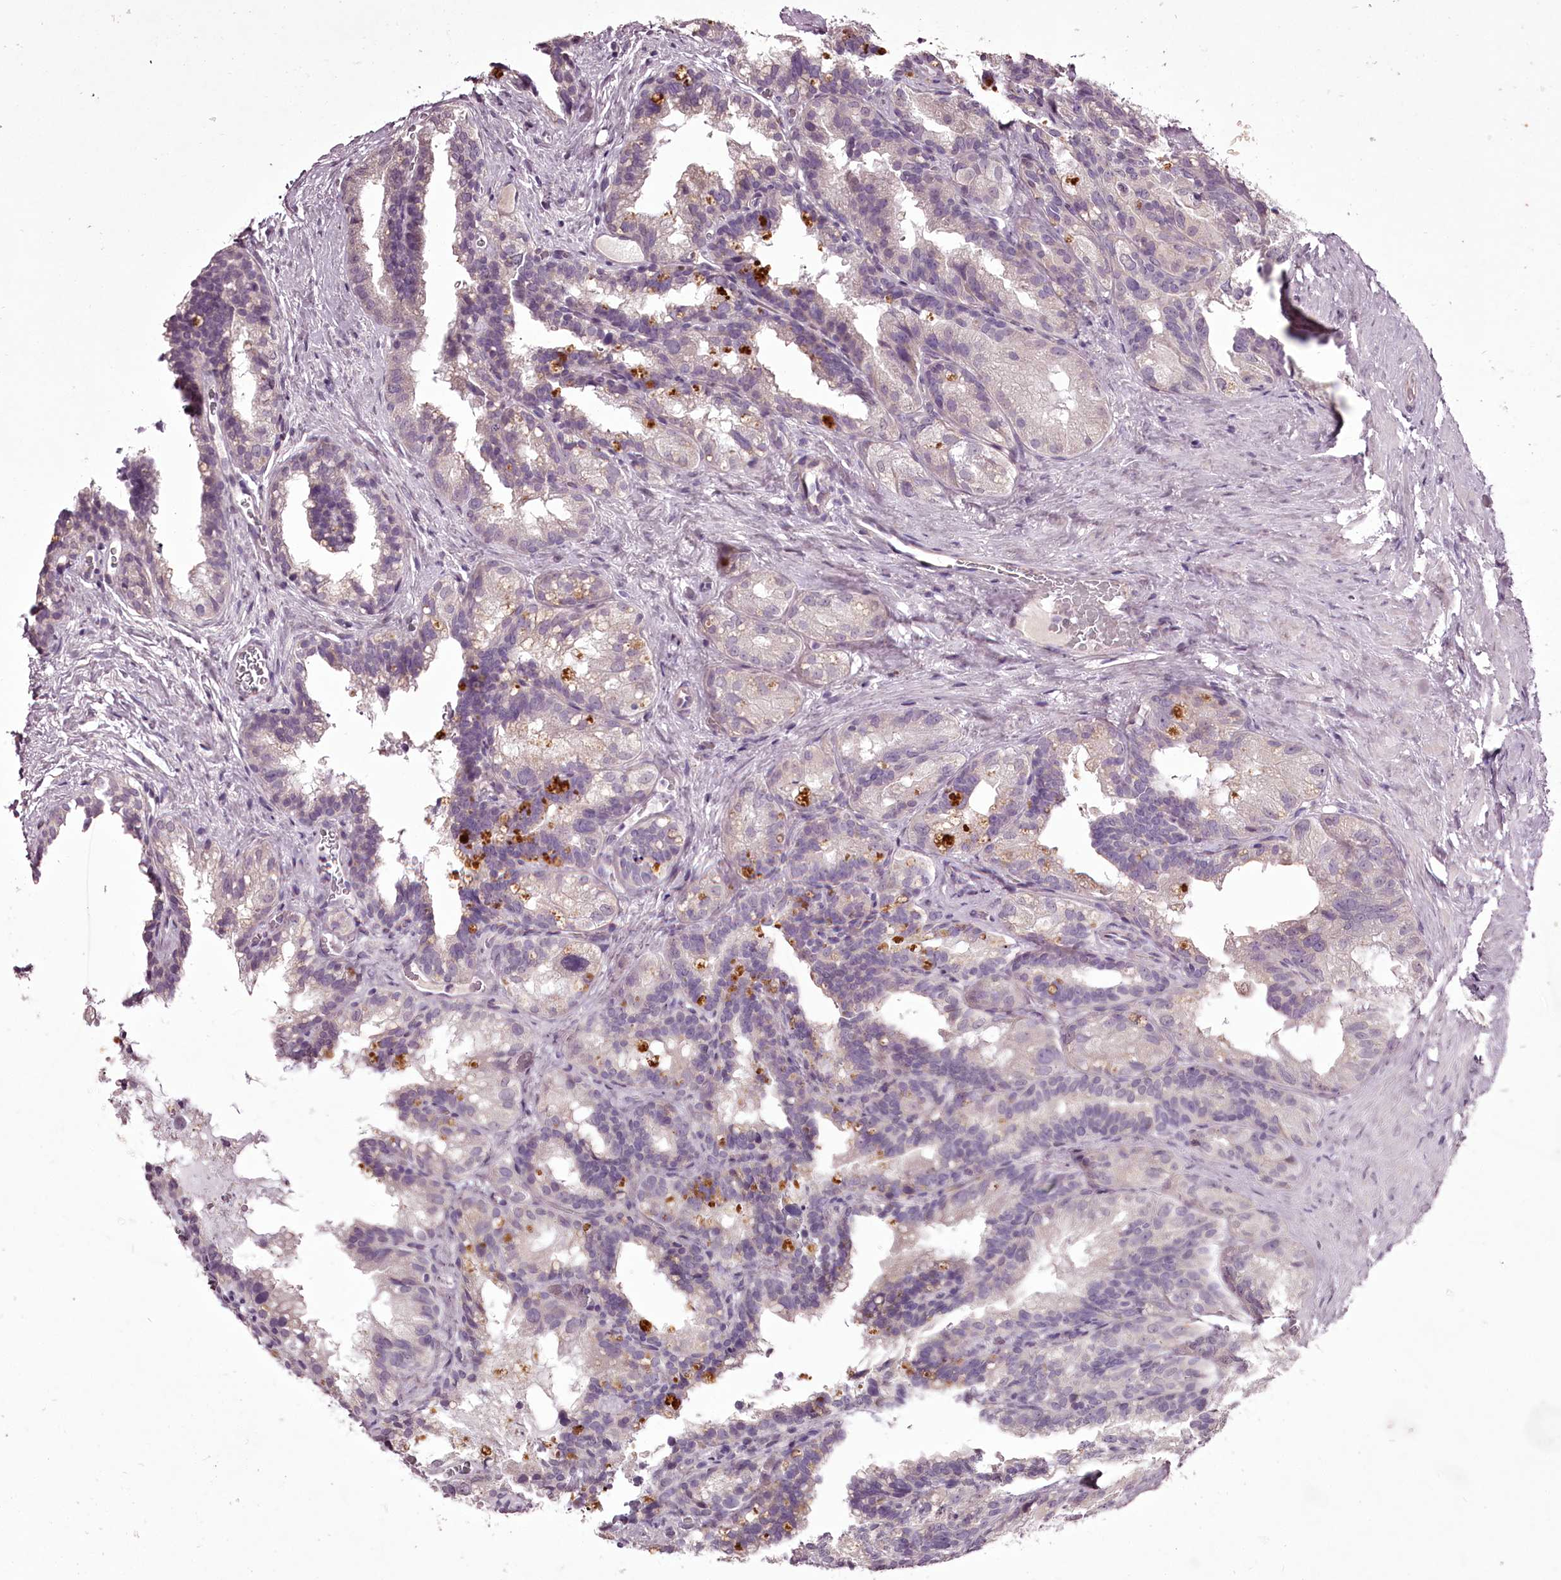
{"staining": {"intensity": "negative", "quantity": "none", "location": "none"}, "tissue": "seminal vesicle", "cell_type": "Glandular cells", "image_type": "normal", "snomed": [{"axis": "morphology", "description": "Normal tissue, NOS"}, {"axis": "topography", "description": "Seminal veicle"}], "caption": "Micrograph shows no significant protein staining in glandular cells of unremarkable seminal vesicle.", "gene": "C1orf56", "patient": {"sex": "male", "age": 60}}